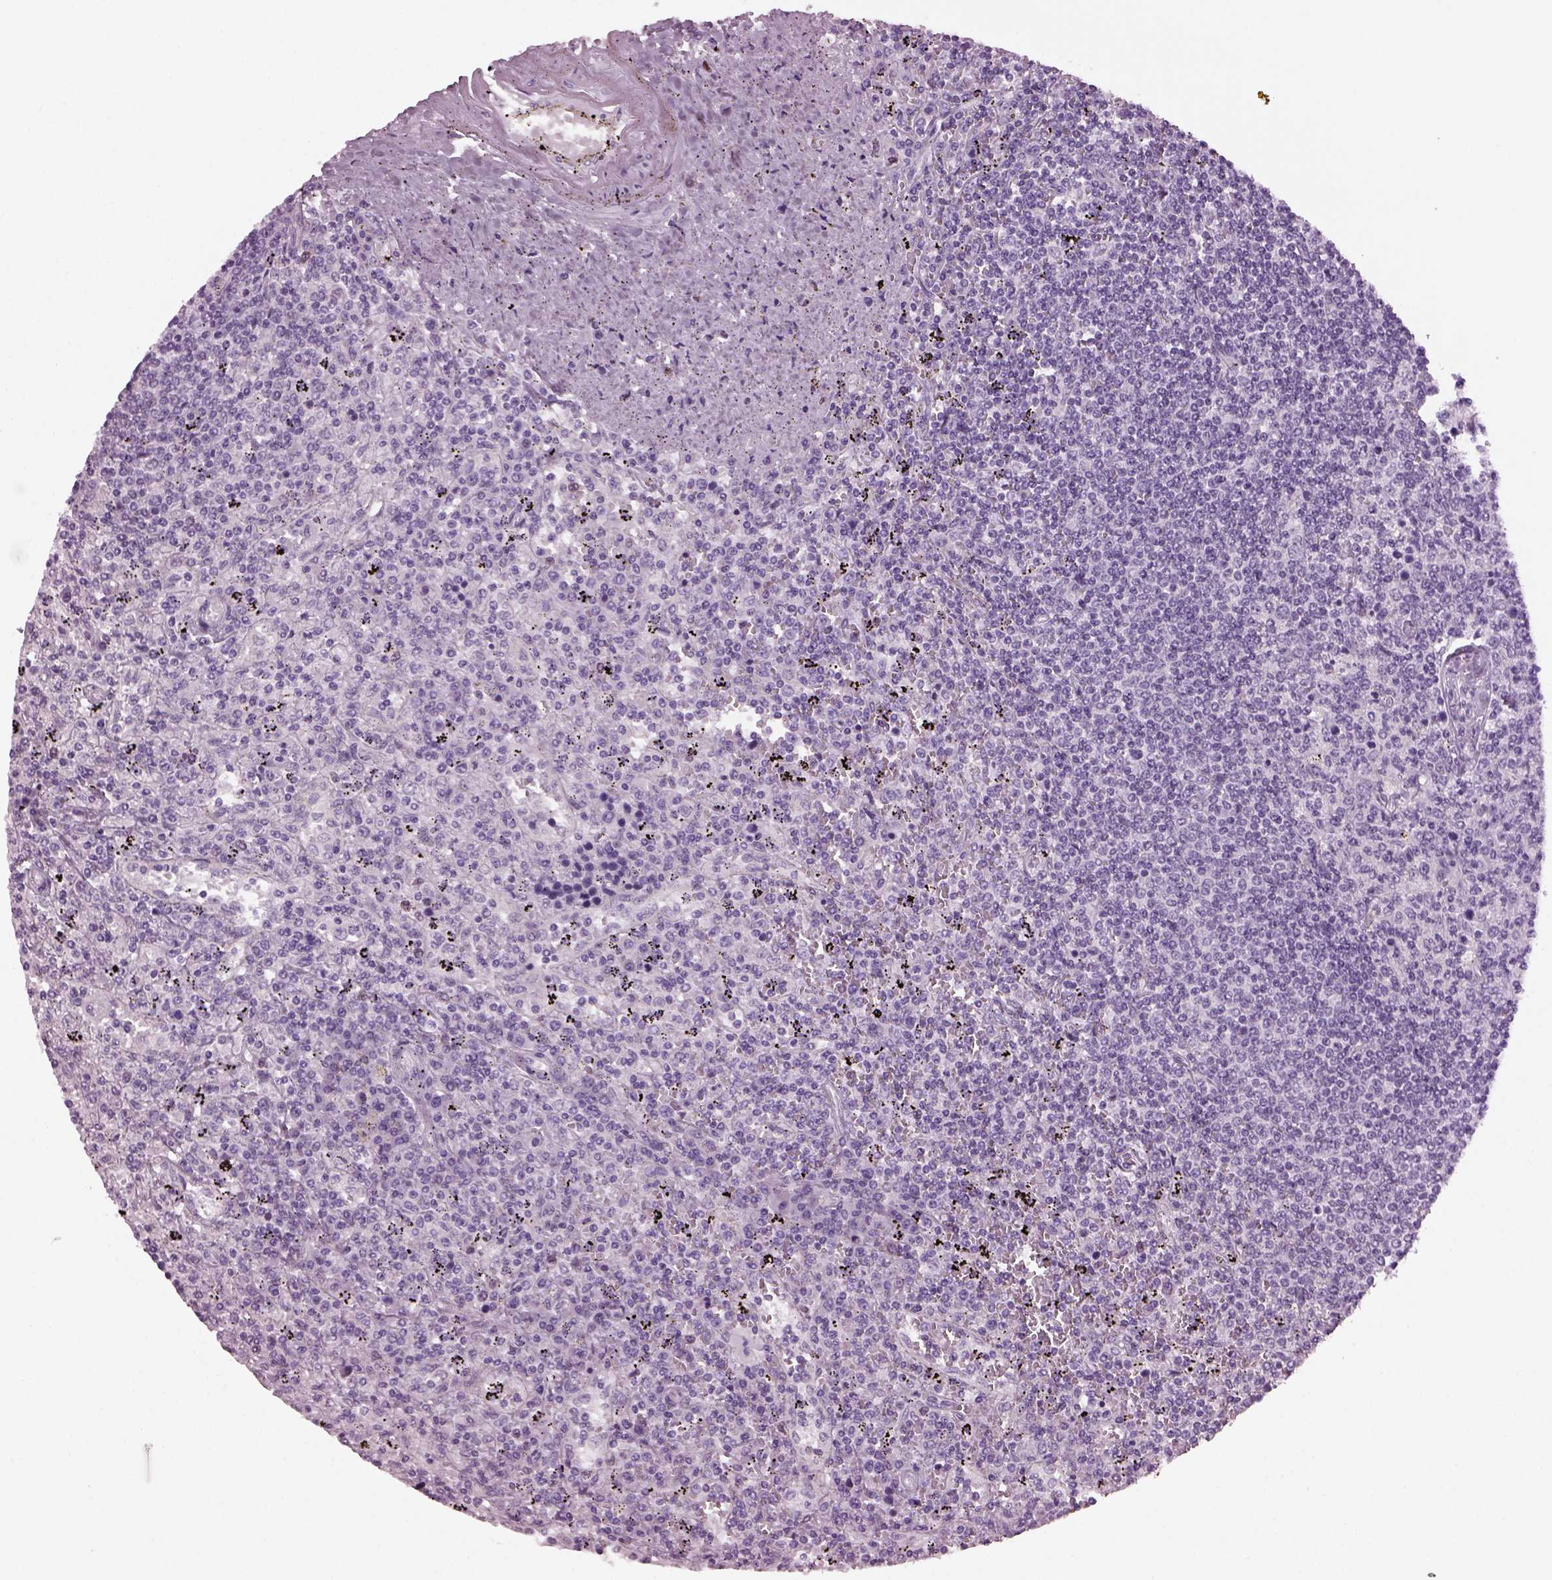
{"staining": {"intensity": "negative", "quantity": "none", "location": "none"}, "tissue": "lymphoma", "cell_type": "Tumor cells", "image_type": "cancer", "snomed": [{"axis": "morphology", "description": "Malignant lymphoma, non-Hodgkin's type, Low grade"}, {"axis": "topography", "description": "Spleen"}], "caption": "This is an immunohistochemistry image of lymphoma. There is no positivity in tumor cells.", "gene": "PRR9", "patient": {"sex": "male", "age": 62}}